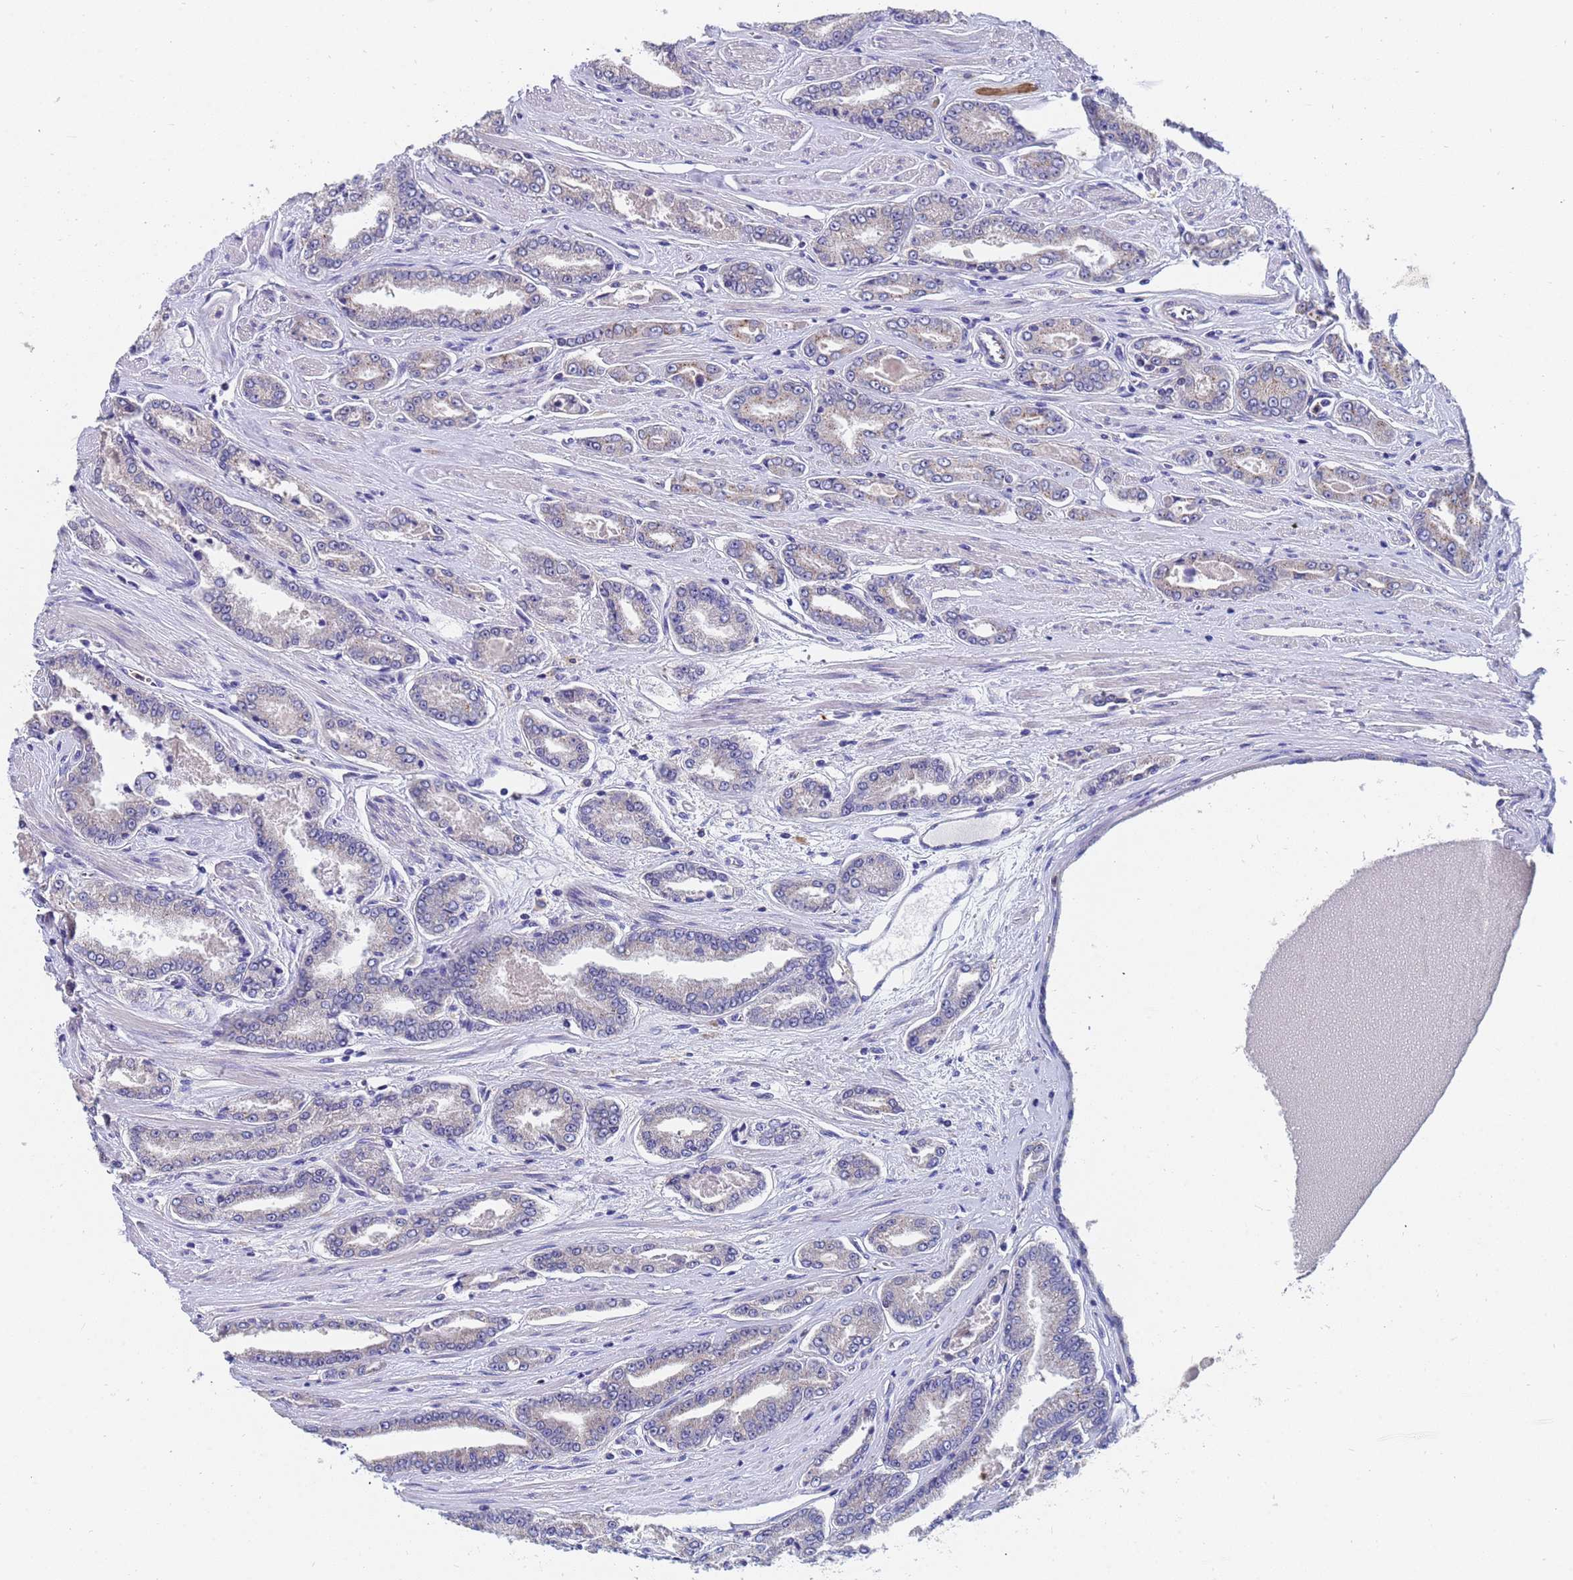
{"staining": {"intensity": "weak", "quantity": "<25%", "location": "cytoplasmic/membranous"}, "tissue": "prostate cancer", "cell_type": "Tumor cells", "image_type": "cancer", "snomed": [{"axis": "morphology", "description": "Adenocarcinoma, High grade"}, {"axis": "topography", "description": "Prostate"}], "caption": "Immunohistochemistry of human prostate cancer (adenocarcinoma (high-grade)) reveals no staining in tumor cells. (DAB (3,3'-diaminobenzidine) immunohistochemistry (IHC) visualized using brightfield microscopy, high magnification).", "gene": "TTLL11", "patient": {"sex": "male", "age": 74}}